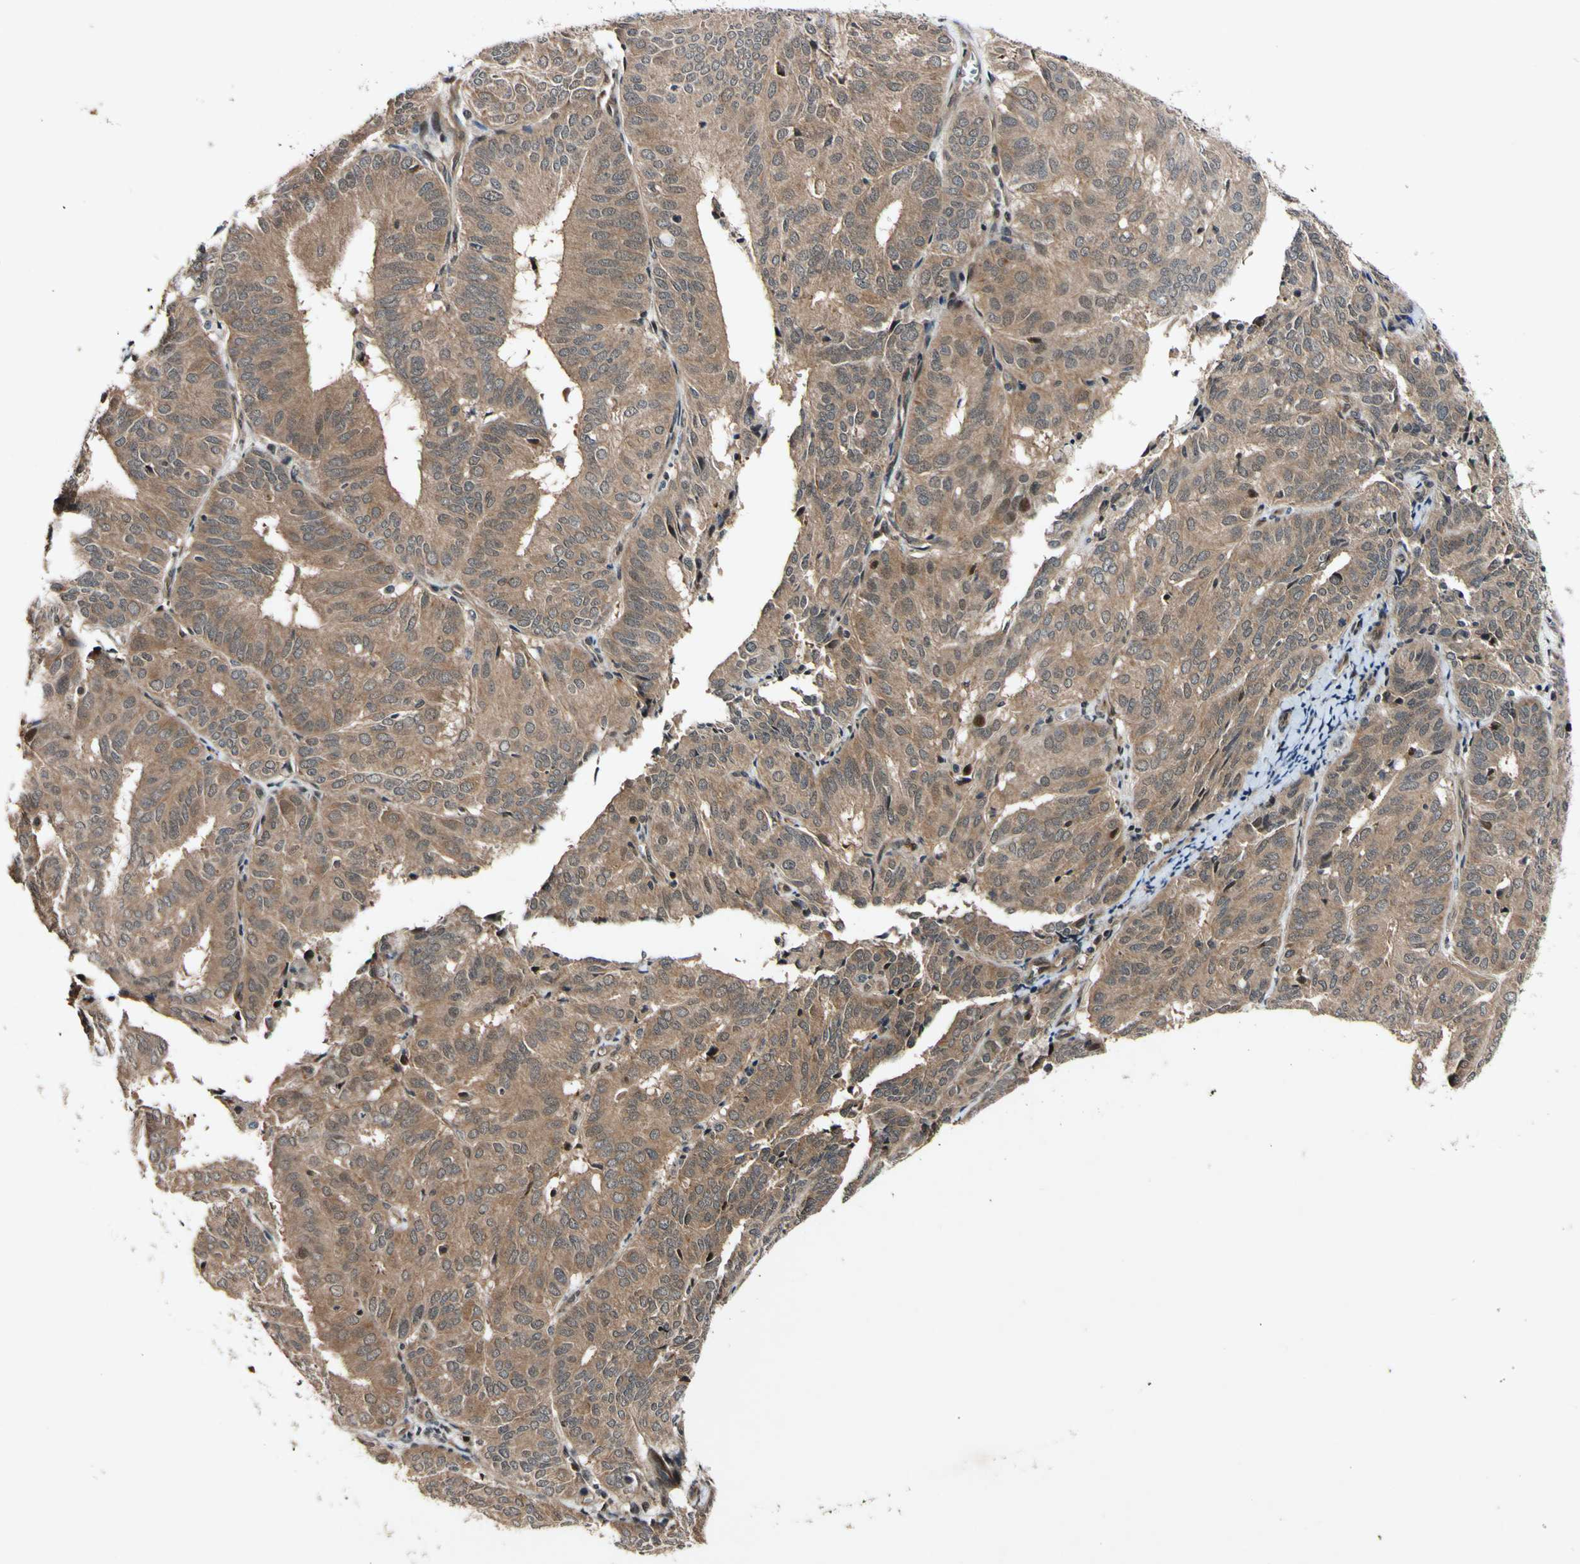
{"staining": {"intensity": "moderate", "quantity": ">75%", "location": "cytoplasmic/membranous"}, "tissue": "endometrial cancer", "cell_type": "Tumor cells", "image_type": "cancer", "snomed": [{"axis": "morphology", "description": "Adenocarcinoma, NOS"}, {"axis": "topography", "description": "Uterus"}], "caption": "Protein expression analysis of human endometrial cancer reveals moderate cytoplasmic/membranous positivity in about >75% of tumor cells.", "gene": "CSNK1E", "patient": {"sex": "female", "age": 60}}